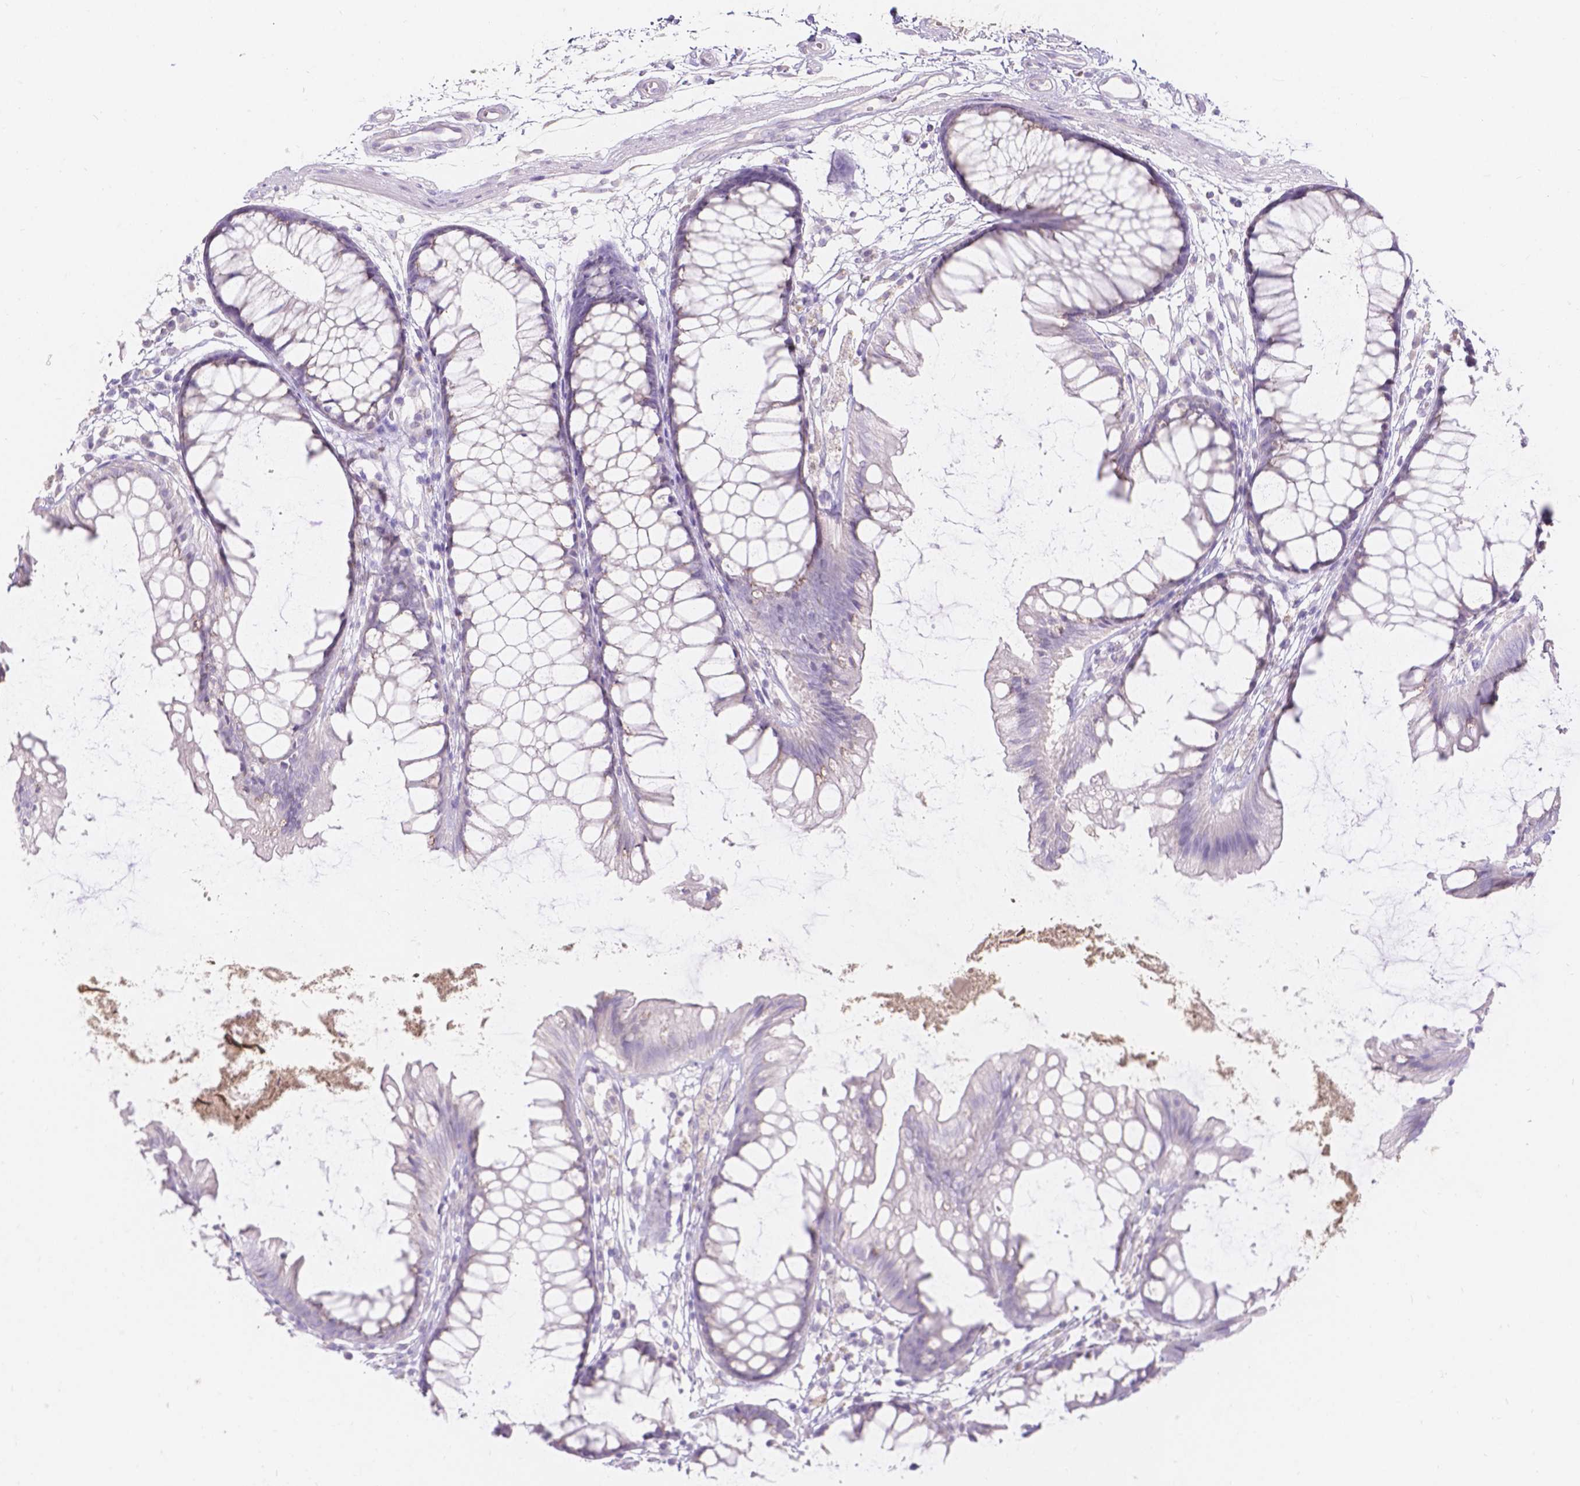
{"staining": {"intensity": "negative", "quantity": "none", "location": "none"}, "tissue": "colon", "cell_type": "Endothelial cells", "image_type": "normal", "snomed": [{"axis": "morphology", "description": "Normal tissue, NOS"}, {"axis": "morphology", "description": "Adenocarcinoma, NOS"}, {"axis": "topography", "description": "Colon"}], "caption": "Protein analysis of normal colon shows no significant staining in endothelial cells.", "gene": "HTN3", "patient": {"sex": "male", "age": 65}}